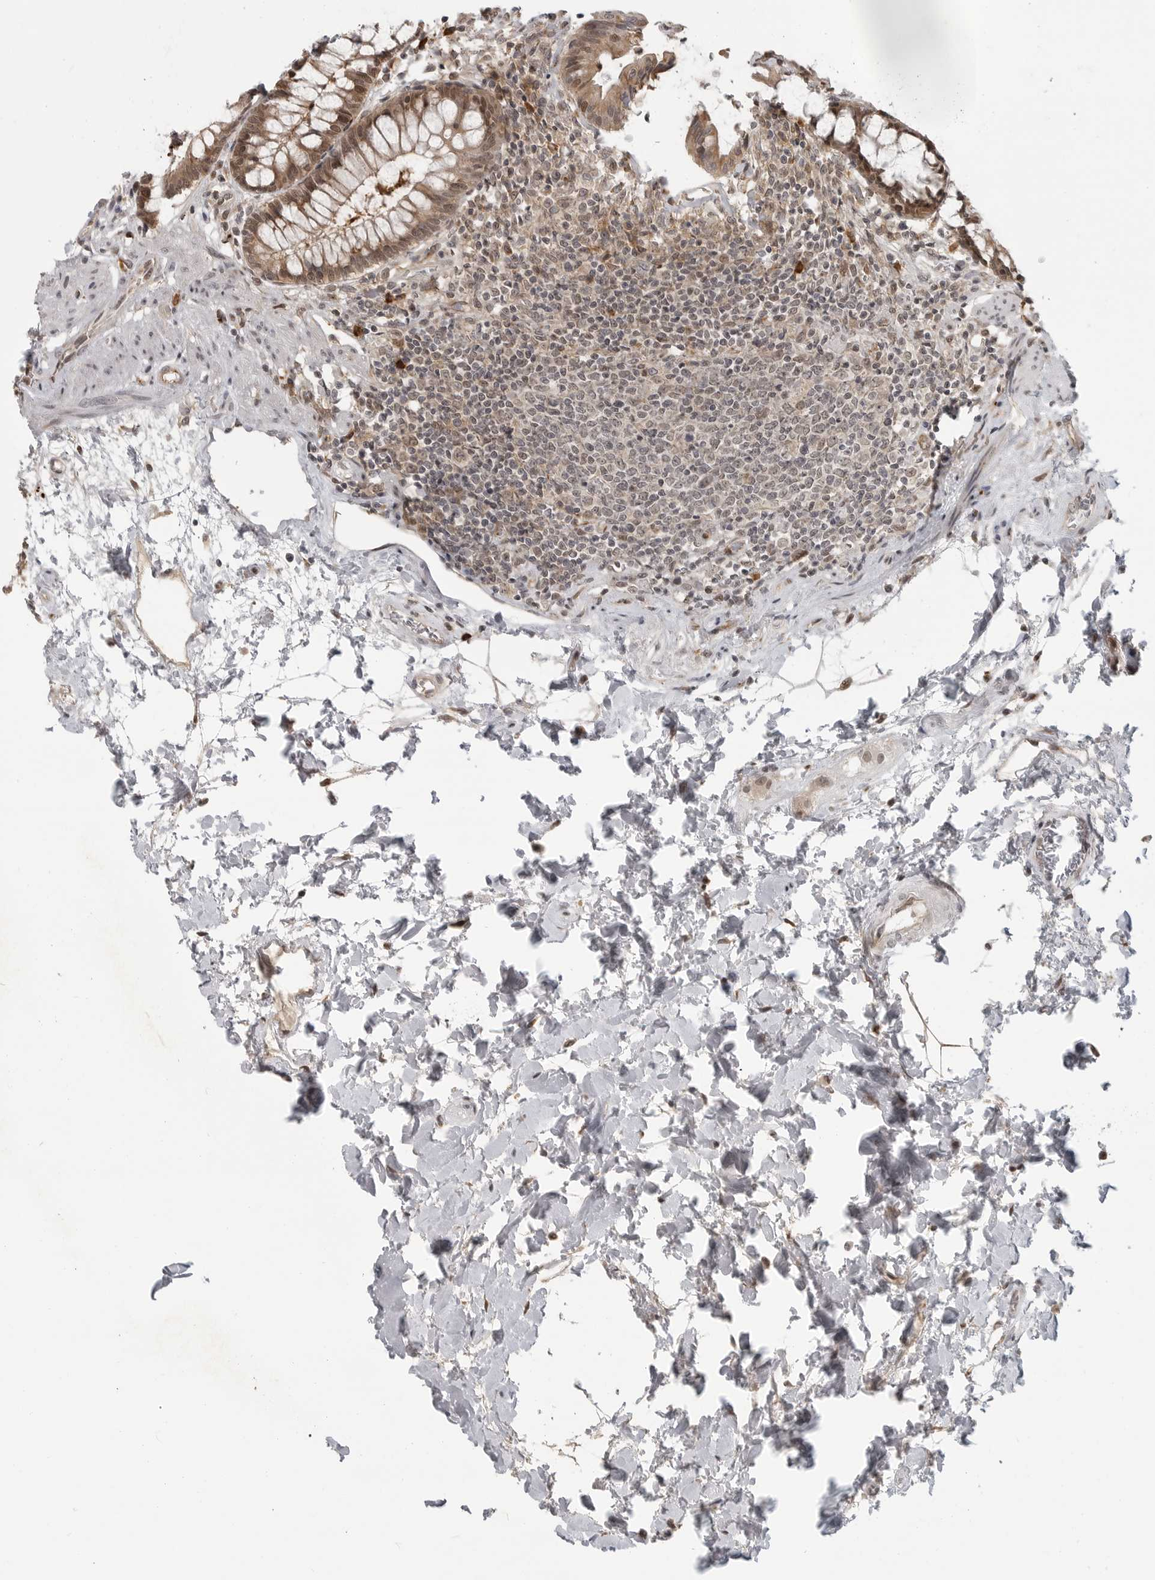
{"staining": {"intensity": "moderate", "quantity": ">75%", "location": "cytoplasmic/membranous,nuclear"}, "tissue": "rectum", "cell_type": "Glandular cells", "image_type": "normal", "snomed": [{"axis": "morphology", "description": "Normal tissue, NOS"}, {"axis": "topography", "description": "Rectum"}], "caption": "A brown stain labels moderate cytoplasmic/membranous,nuclear positivity of a protein in glandular cells of unremarkable human rectum. Using DAB (brown) and hematoxylin (blue) stains, captured at high magnification using brightfield microscopy.", "gene": "CEP295NL", "patient": {"sex": "male", "age": 64}}